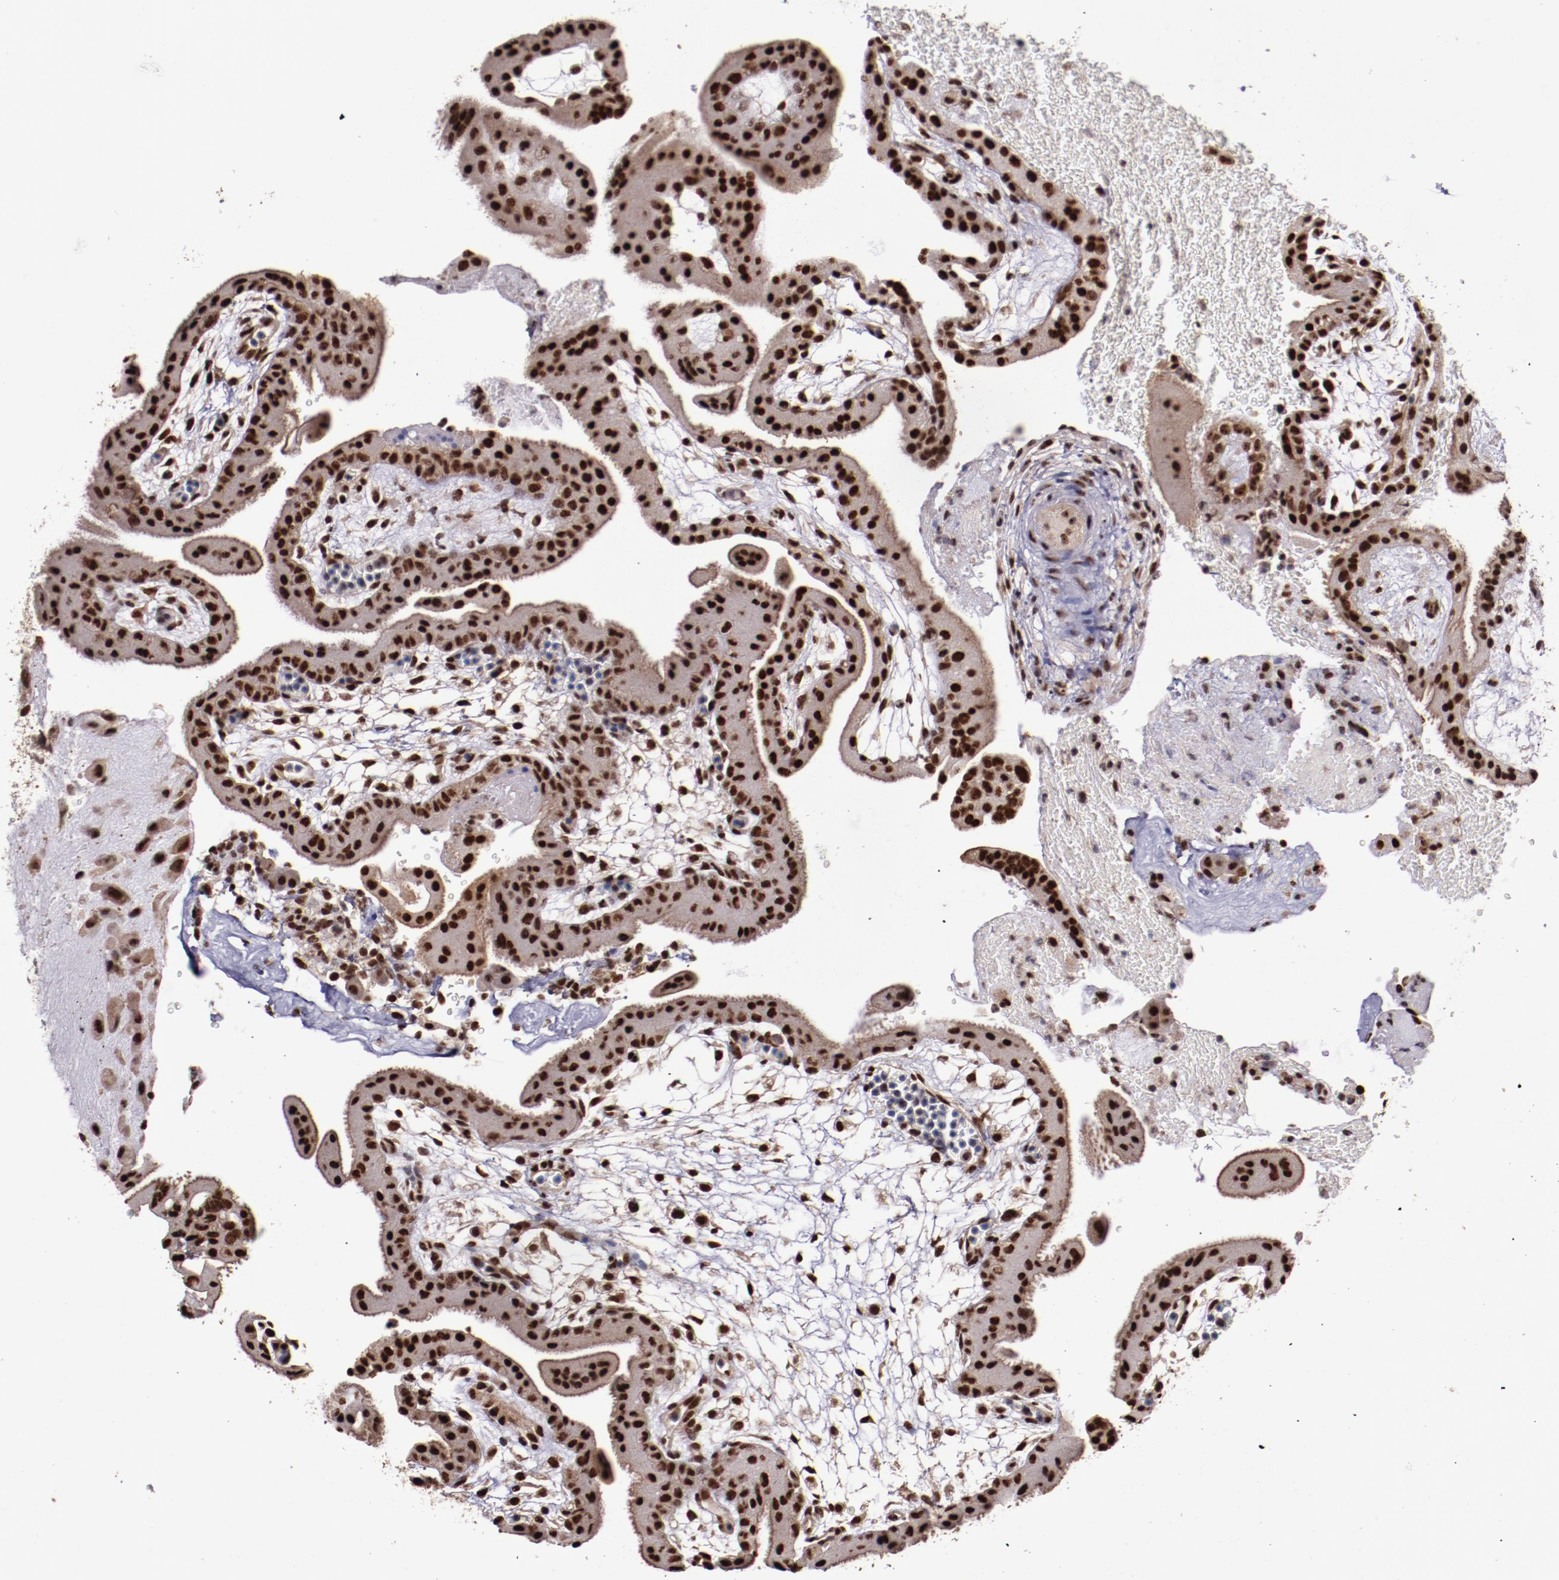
{"staining": {"intensity": "strong", "quantity": ">75%", "location": "cytoplasmic/membranous,nuclear"}, "tissue": "placenta", "cell_type": "Decidual cells", "image_type": "normal", "snomed": [{"axis": "morphology", "description": "Normal tissue, NOS"}, {"axis": "topography", "description": "Placenta"}], "caption": "Protein analysis of benign placenta reveals strong cytoplasmic/membranous,nuclear positivity in about >75% of decidual cells.", "gene": "CECR2", "patient": {"sex": "female", "age": 19}}